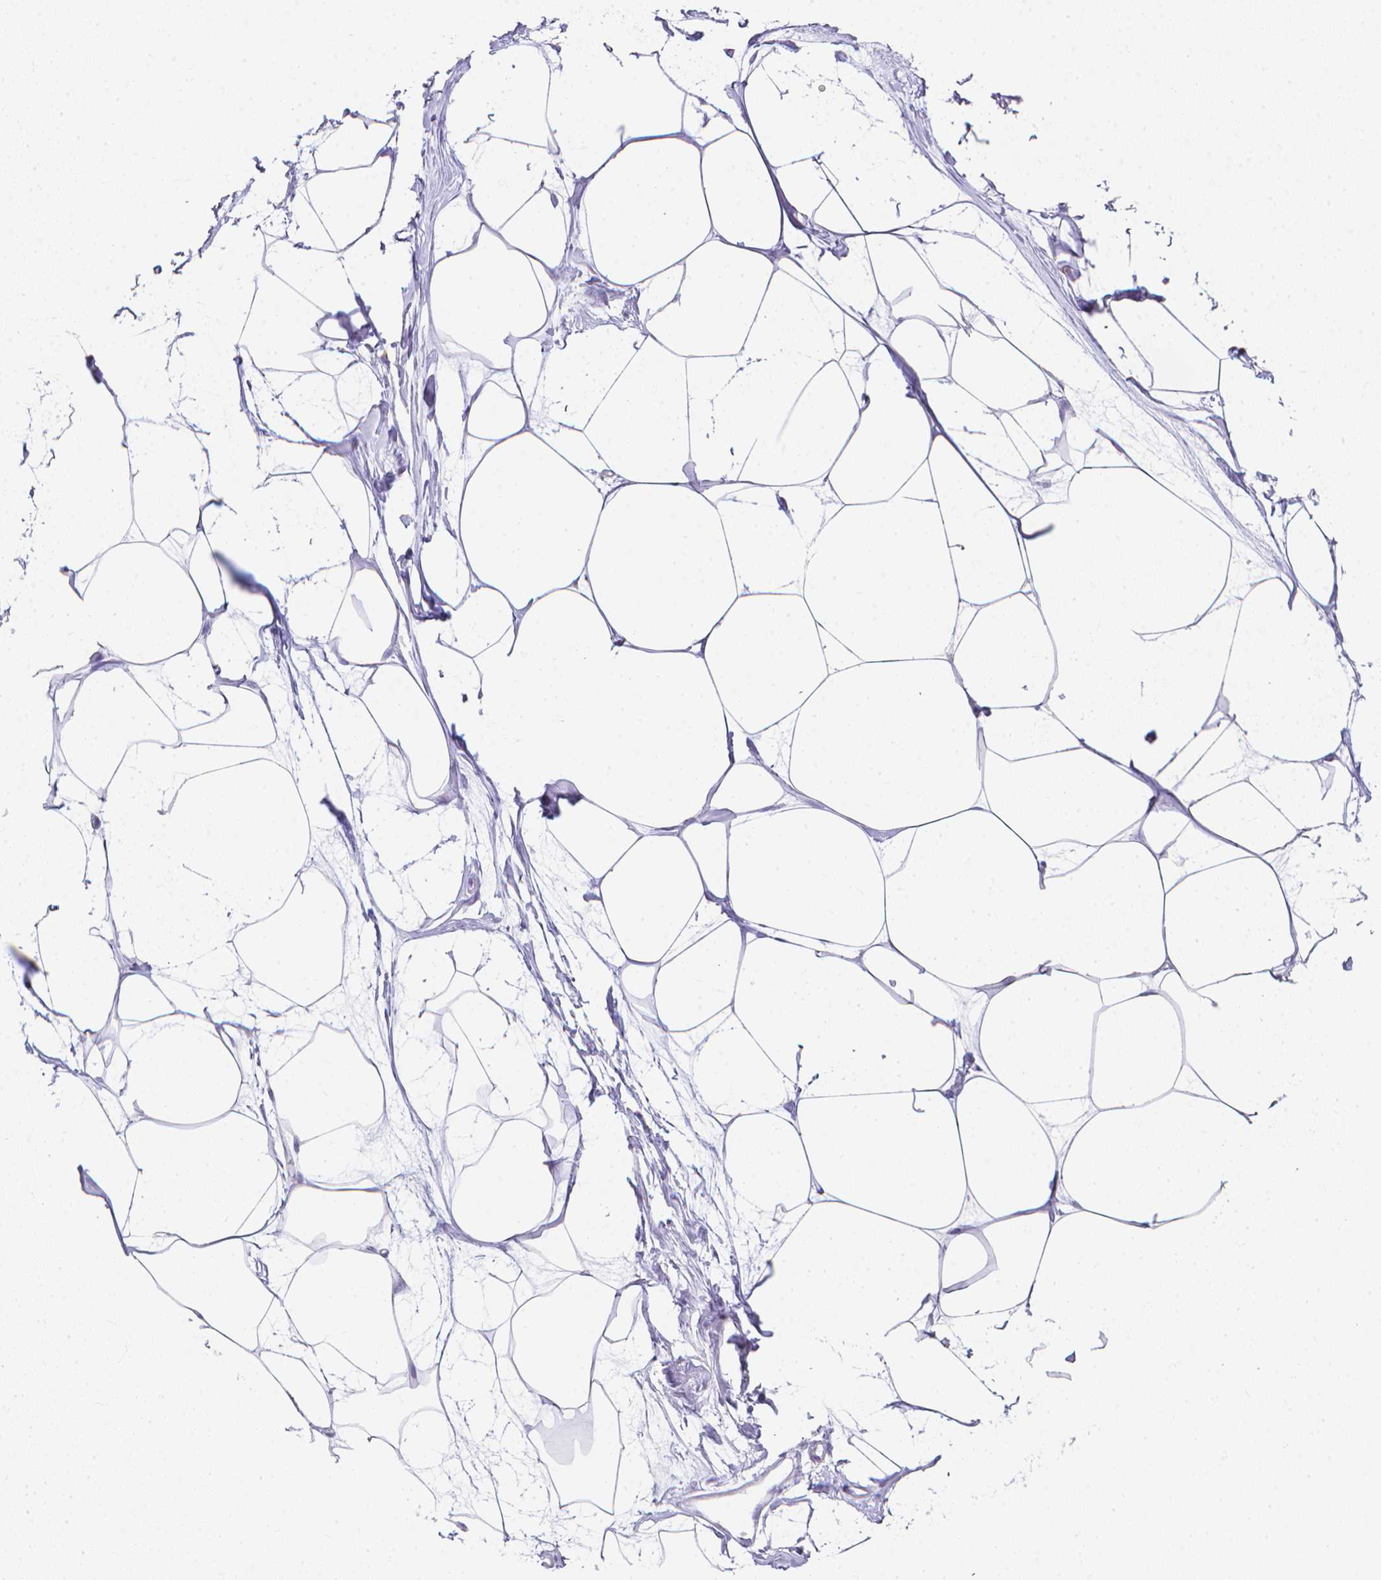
{"staining": {"intensity": "negative", "quantity": "none", "location": "none"}, "tissue": "breast", "cell_type": "Adipocytes", "image_type": "normal", "snomed": [{"axis": "morphology", "description": "Normal tissue, NOS"}, {"axis": "topography", "description": "Breast"}], "caption": "DAB immunohistochemical staining of benign human breast shows no significant staining in adipocytes.", "gene": "LGALS4", "patient": {"sex": "female", "age": 45}}